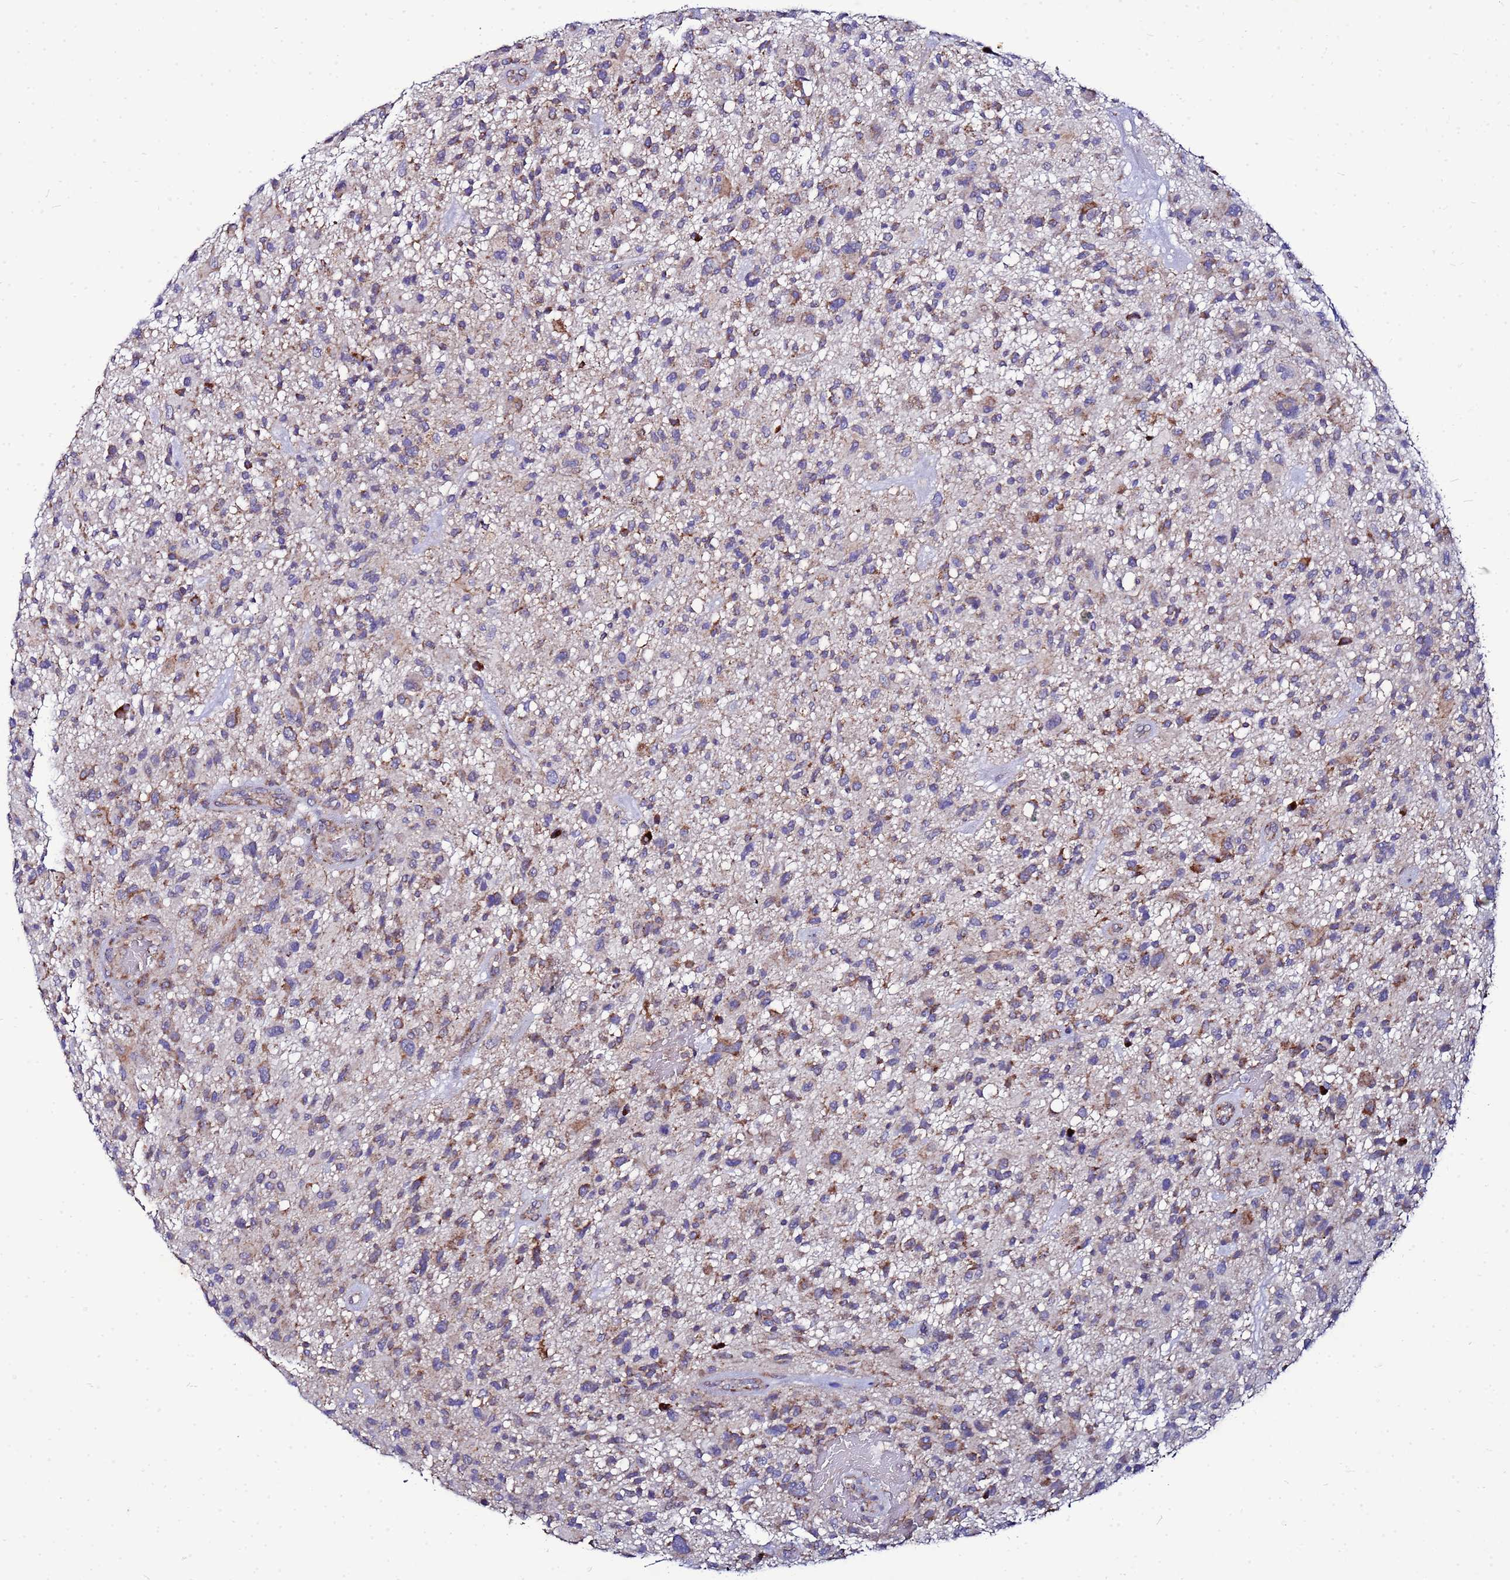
{"staining": {"intensity": "moderate", "quantity": "25%-75%", "location": "cytoplasmic/membranous"}, "tissue": "glioma", "cell_type": "Tumor cells", "image_type": "cancer", "snomed": [{"axis": "morphology", "description": "Glioma, malignant, High grade"}, {"axis": "topography", "description": "Brain"}], "caption": "Protein staining of malignant glioma (high-grade) tissue demonstrates moderate cytoplasmic/membranous staining in about 25%-75% of tumor cells.", "gene": "FAHD2A", "patient": {"sex": "male", "age": 47}}